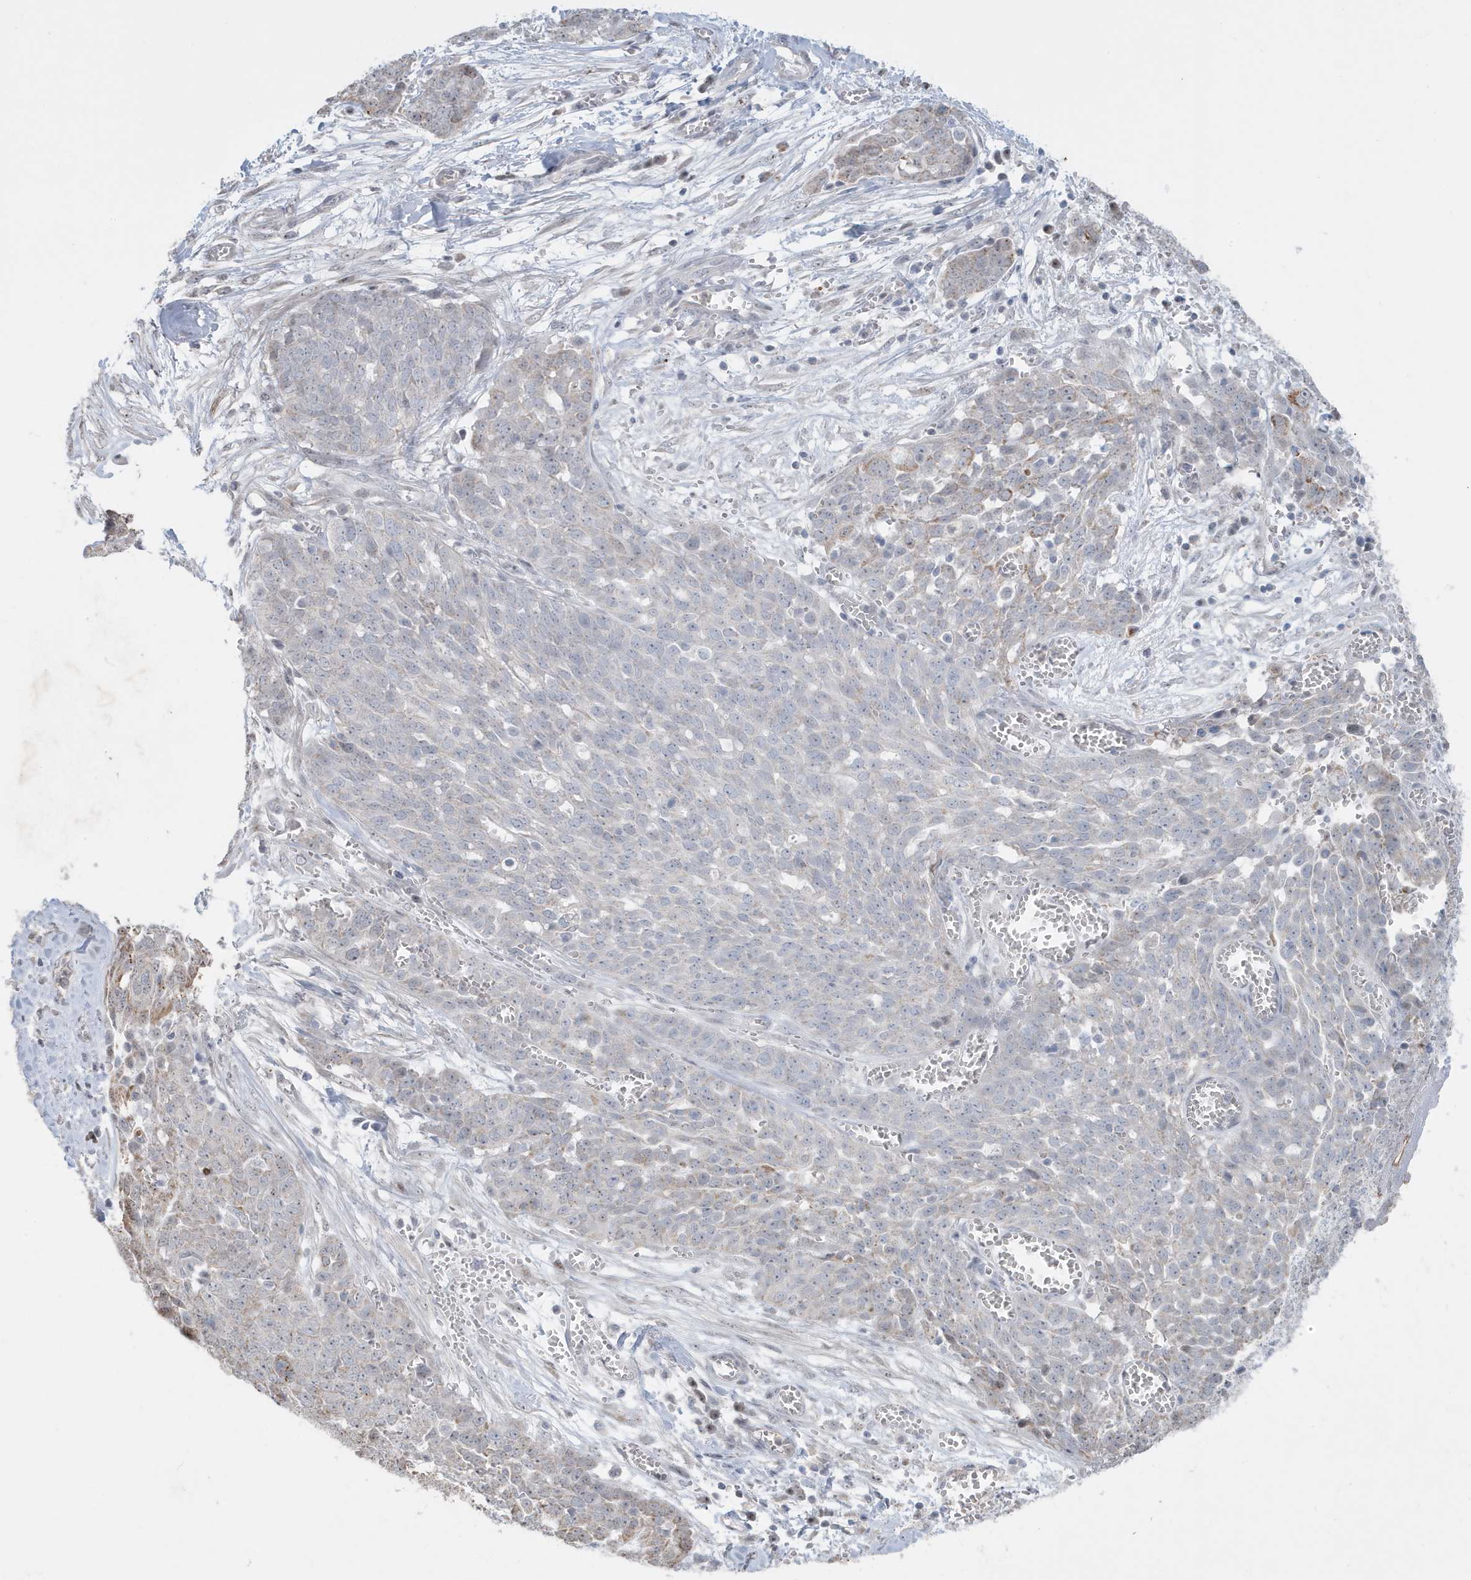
{"staining": {"intensity": "negative", "quantity": "none", "location": "none"}, "tissue": "ovarian cancer", "cell_type": "Tumor cells", "image_type": "cancer", "snomed": [{"axis": "morphology", "description": "Cystadenocarcinoma, serous, NOS"}, {"axis": "topography", "description": "Soft tissue"}, {"axis": "topography", "description": "Ovary"}], "caption": "IHC photomicrograph of human ovarian cancer (serous cystadenocarcinoma) stained for a protein (brown), which exhibits no staining in tumor cells. (Stains: DAB immunohistochemistry with hematoxylin counter stain, Microscopy: brightfield microscopy at high magnification).", "gene": "FNDC1", "patient": {"sex": "female", "age": 57}}